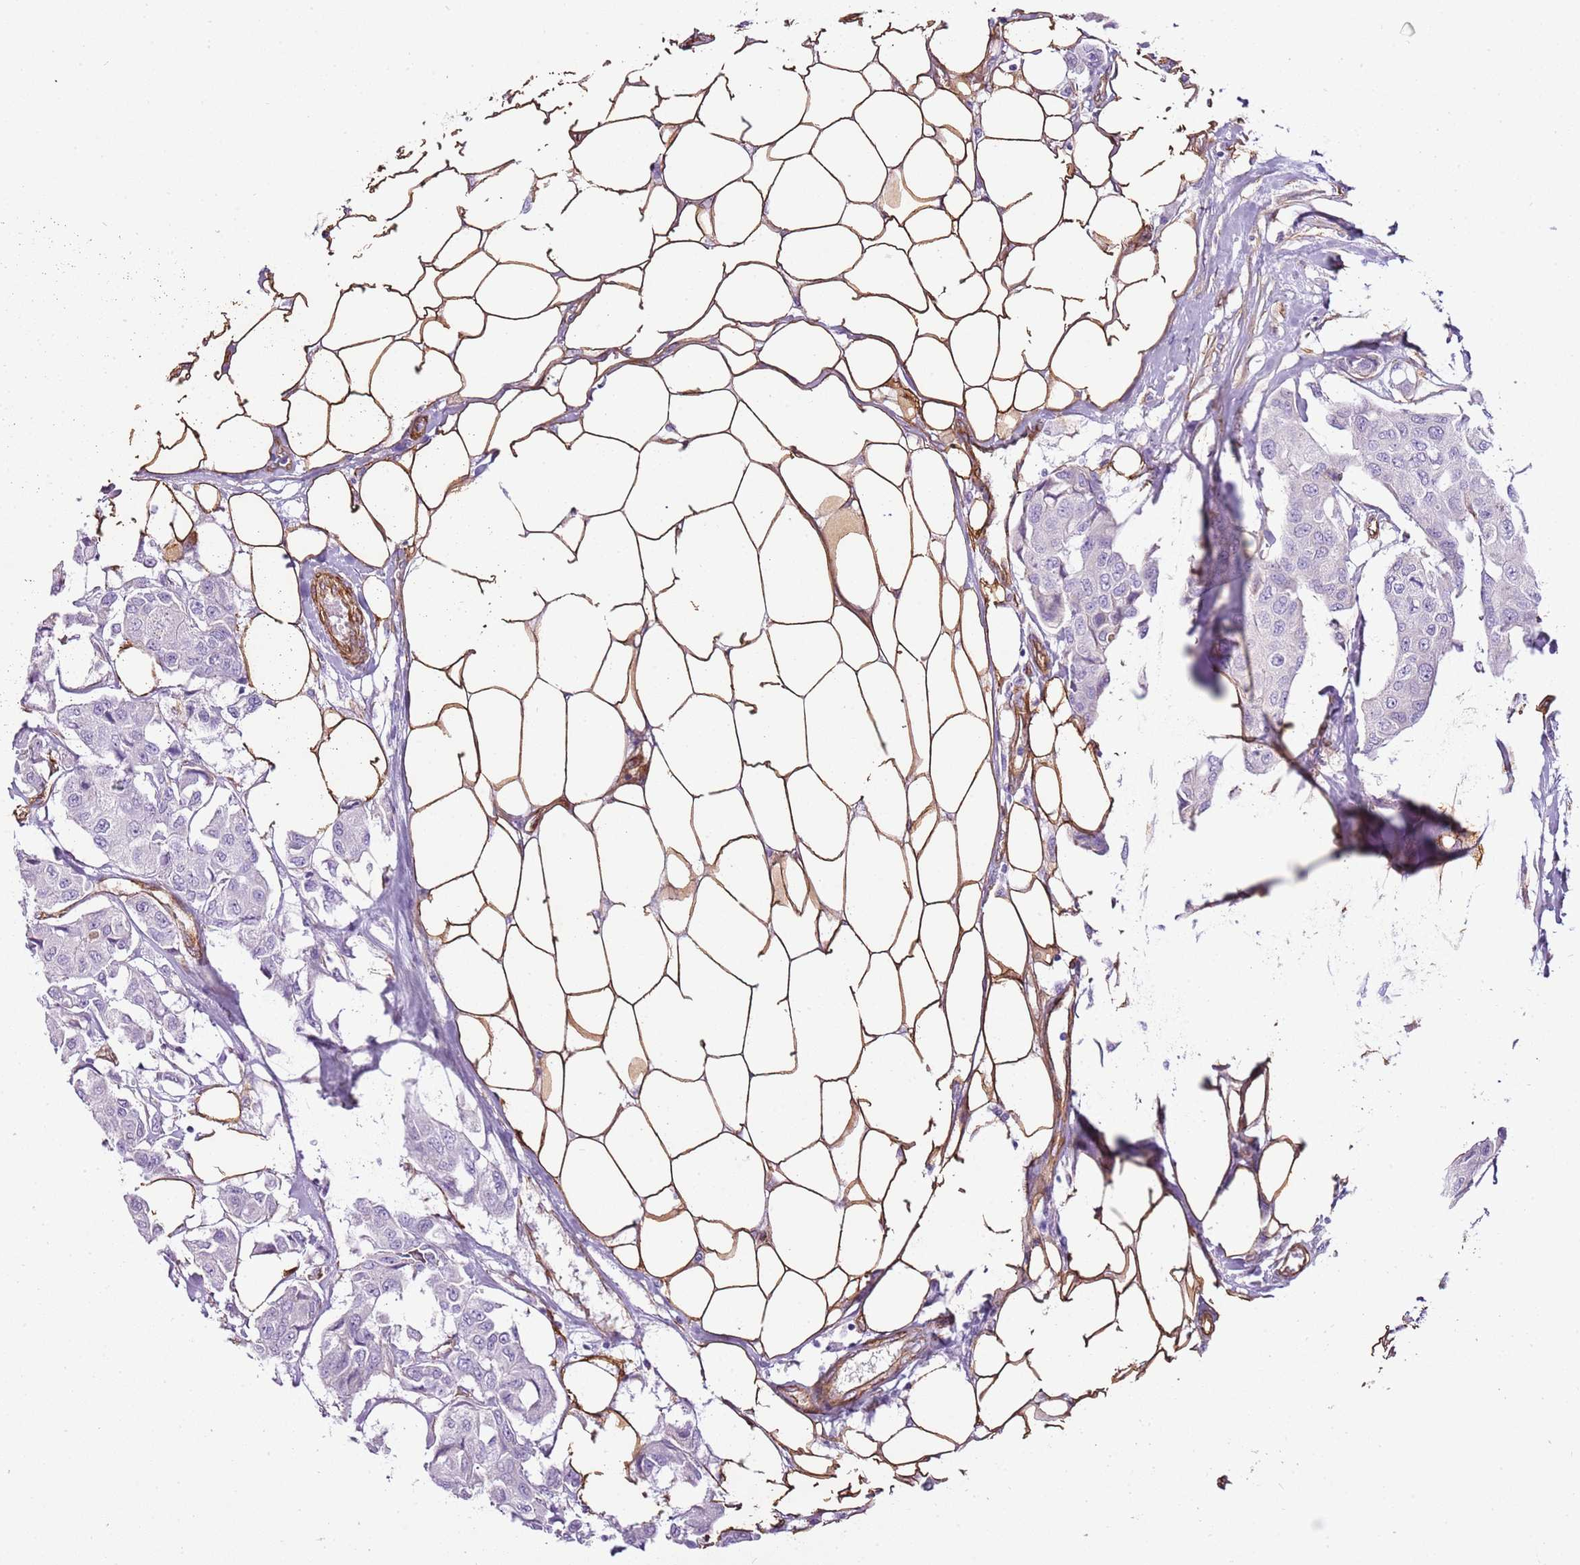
{"staining": {"intensity": "negative", "quantity": "none", "location": "none"}, "tissue": "breast cancer", "cell_type": "Tumor cells", "image_type": "cancer", "snomed": [{"axis": "morphology", "description": "Duct carcinoma"}, {"axis": "topography", "description": "Breast"}, {"axis": "topography", "description": "Lymph node"}], "caption": "Photomicrograph shows no significant protein staining in tumor cells of intraductal carcinoma (breast).", "gene": "CTDSPL", "patient": {"sex": "female", "age": 80}}